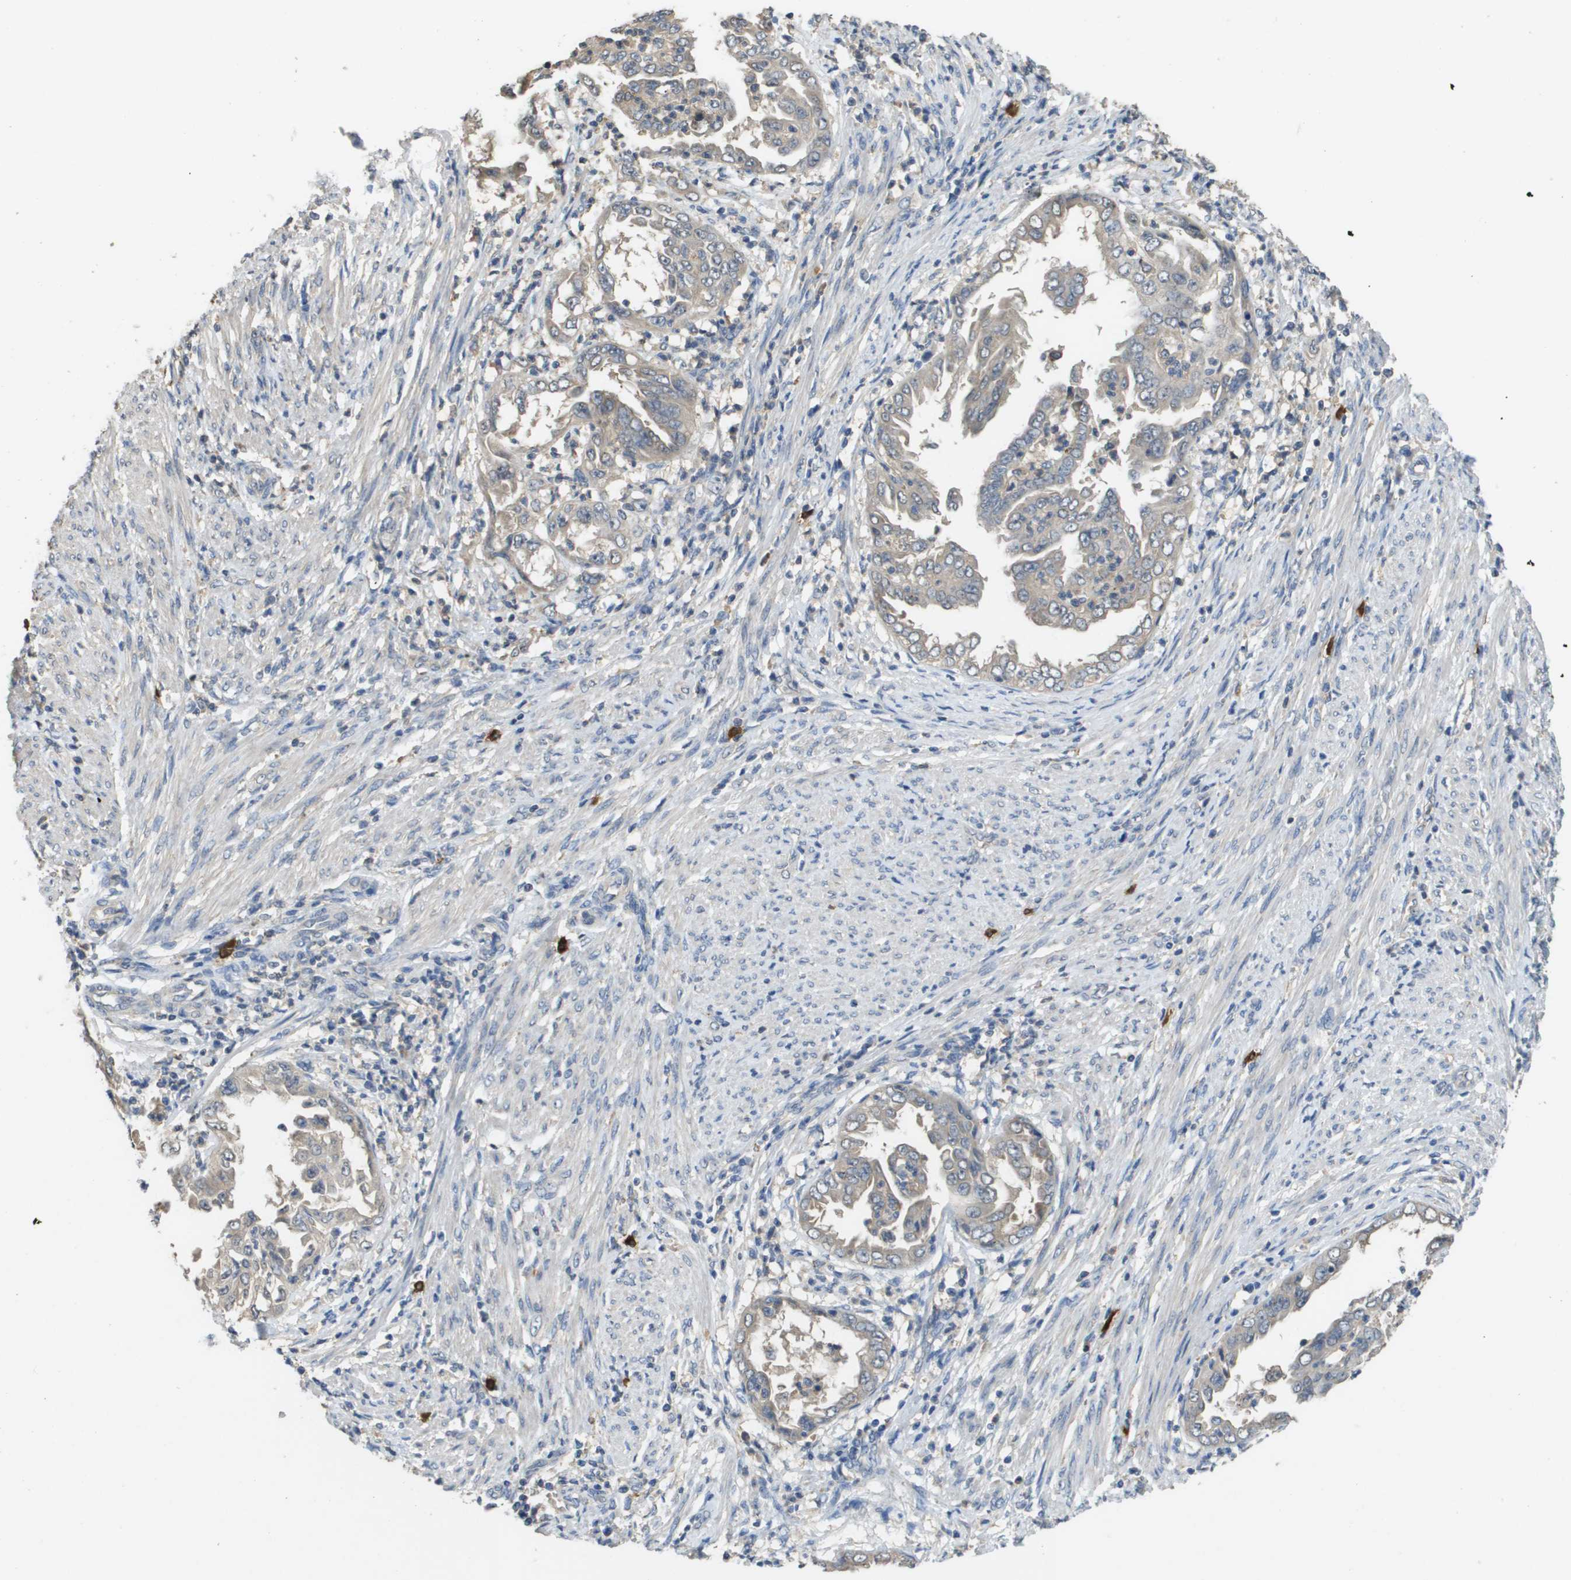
{"staining": {"intensity": "weak", "quantity": "<25%", "location": "cytoplasmic/membranous"}, "tissue": "endometrial cancer", "cell_type": "Tumor cells", "image_type": "cancer", "snomed": [{"axis": "morphology", "description": "Adenocarcinoma, NOS"}, {"axis": "topography", "description": "Endometrium"}], "caption": "This image is of endometrial cancer stained with IHC to label a protein in brown with the nuclei are counter-stained blue. There is no staining in tumor cells. (DAB immunohistochemistry (IHC) with hematoxylin counter stain).", "gene": "RAB27B", "patient": {"sex": "female", "age": 85}}